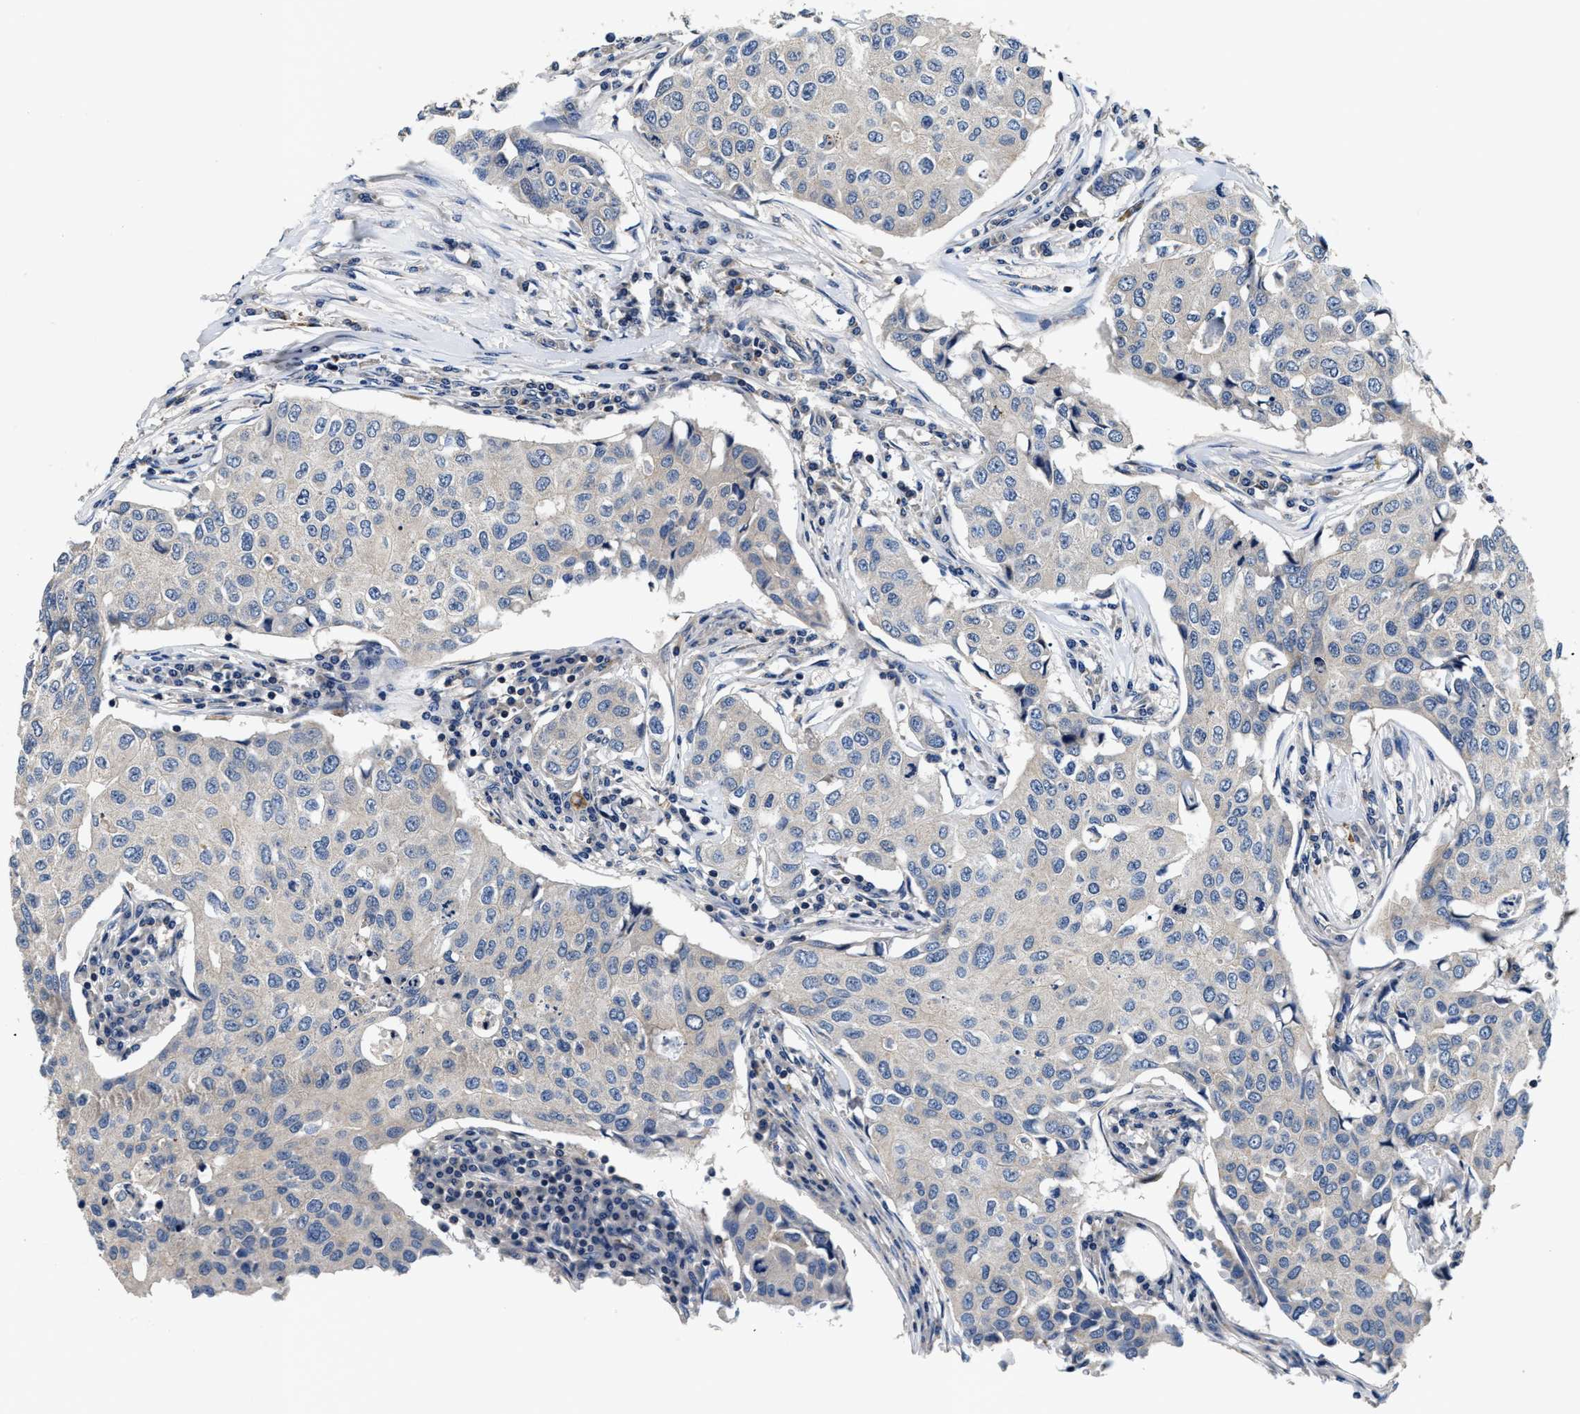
{"staining": {"intensity": "negative", "quantity": "none", "location": "none"}, "tissue": "breast cancer", "cell_type": "Tumor cells", "image_type": "cancer", "snomed": [{"axis": "morphology", "description": "Duct carcinoma"}, {"axis": "topography", "description": "Breast"}], "caption": "A micrograph of breast invasive ductal carcinoma stained for a protein displays no brown staining in tumor cells.", "gene": "ANKIB1", "patient": {"sex": "female", "age": 80}}